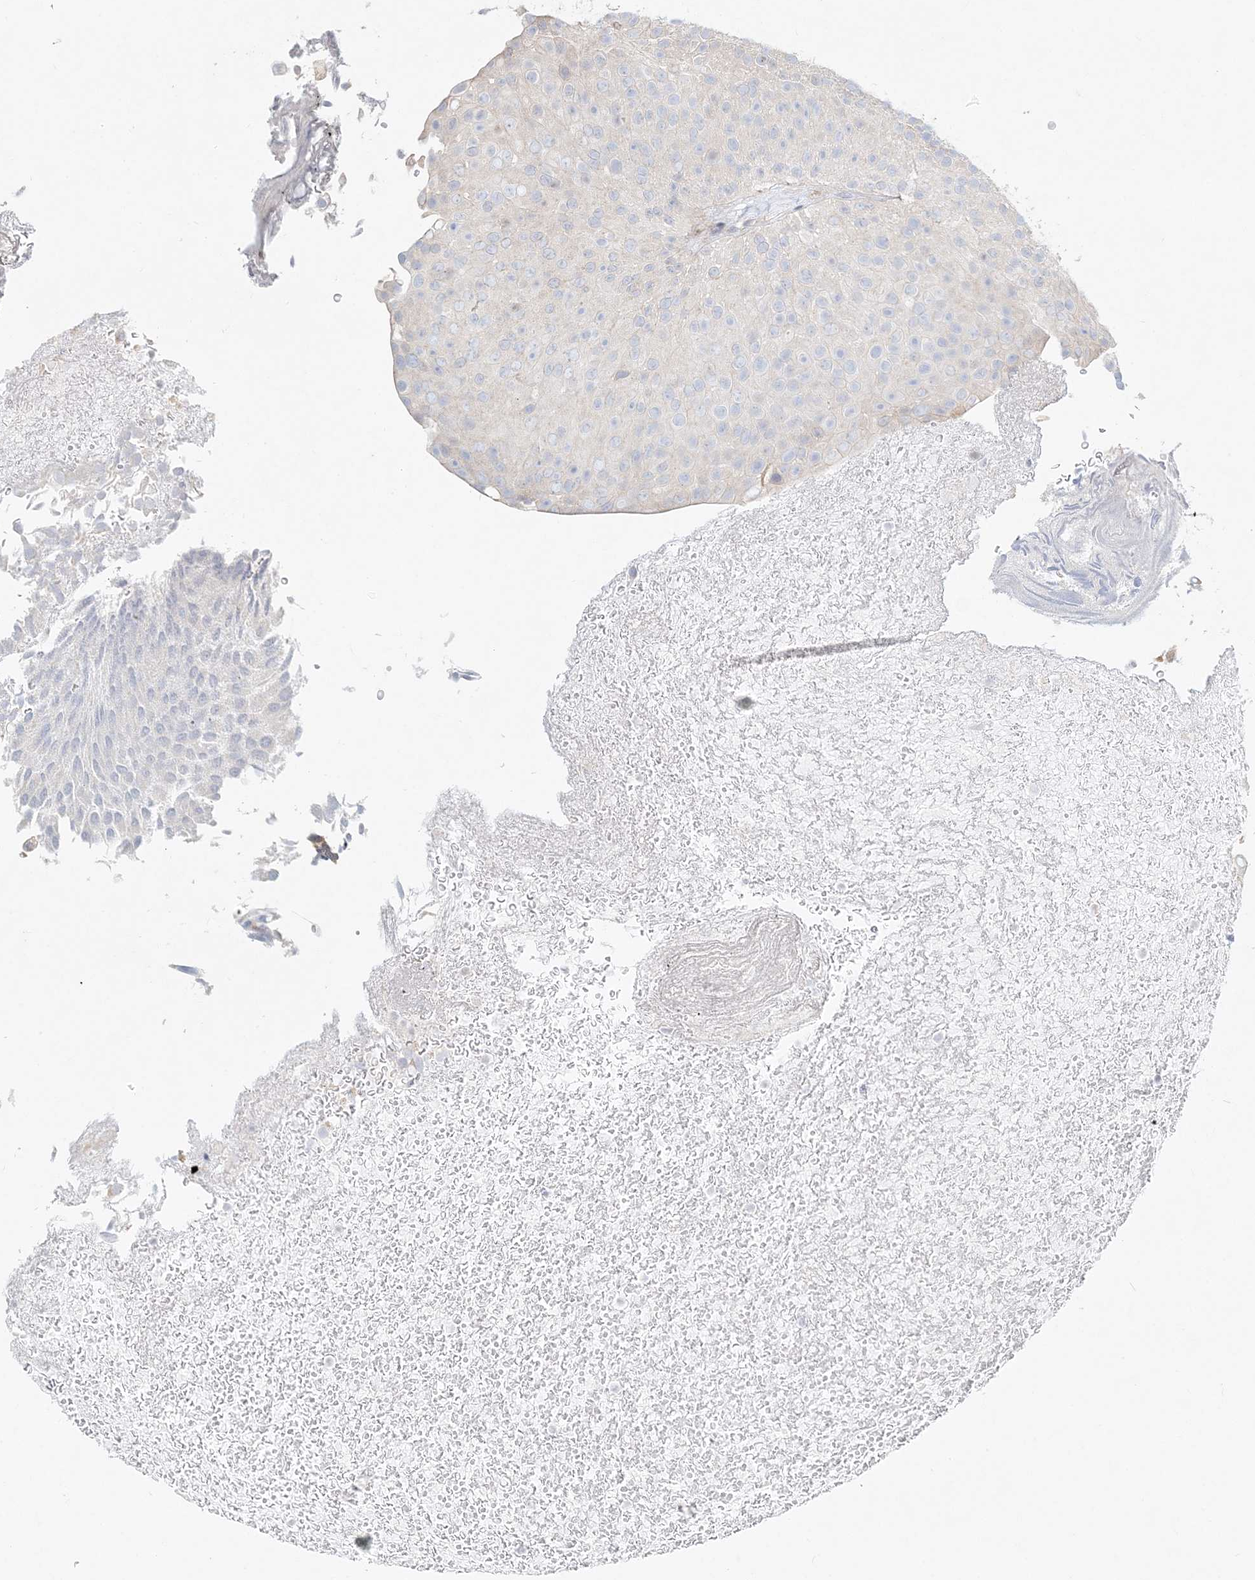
{"staining": {"intensity": "negative", "quantity": "none", "location": "none"}, "tissue": "urothelial cancer", "cell_type": "Tumor cells", "image_type": "cancer", "snomed": [{"axis": "morphology", "description": "Urothelial carcinoma, Low grade"}, {"axis": "topography", "description": "Urinary bladder"}], "caption": "IHC micrograph of neoplastic tissue: human urothelial cancer stained with DAB (3,3'-diaminobenzidine) shows no significant protein staining in tumor cells.", "gene": "CXXC5", "patient": {"sex": "male", "age": 78}}